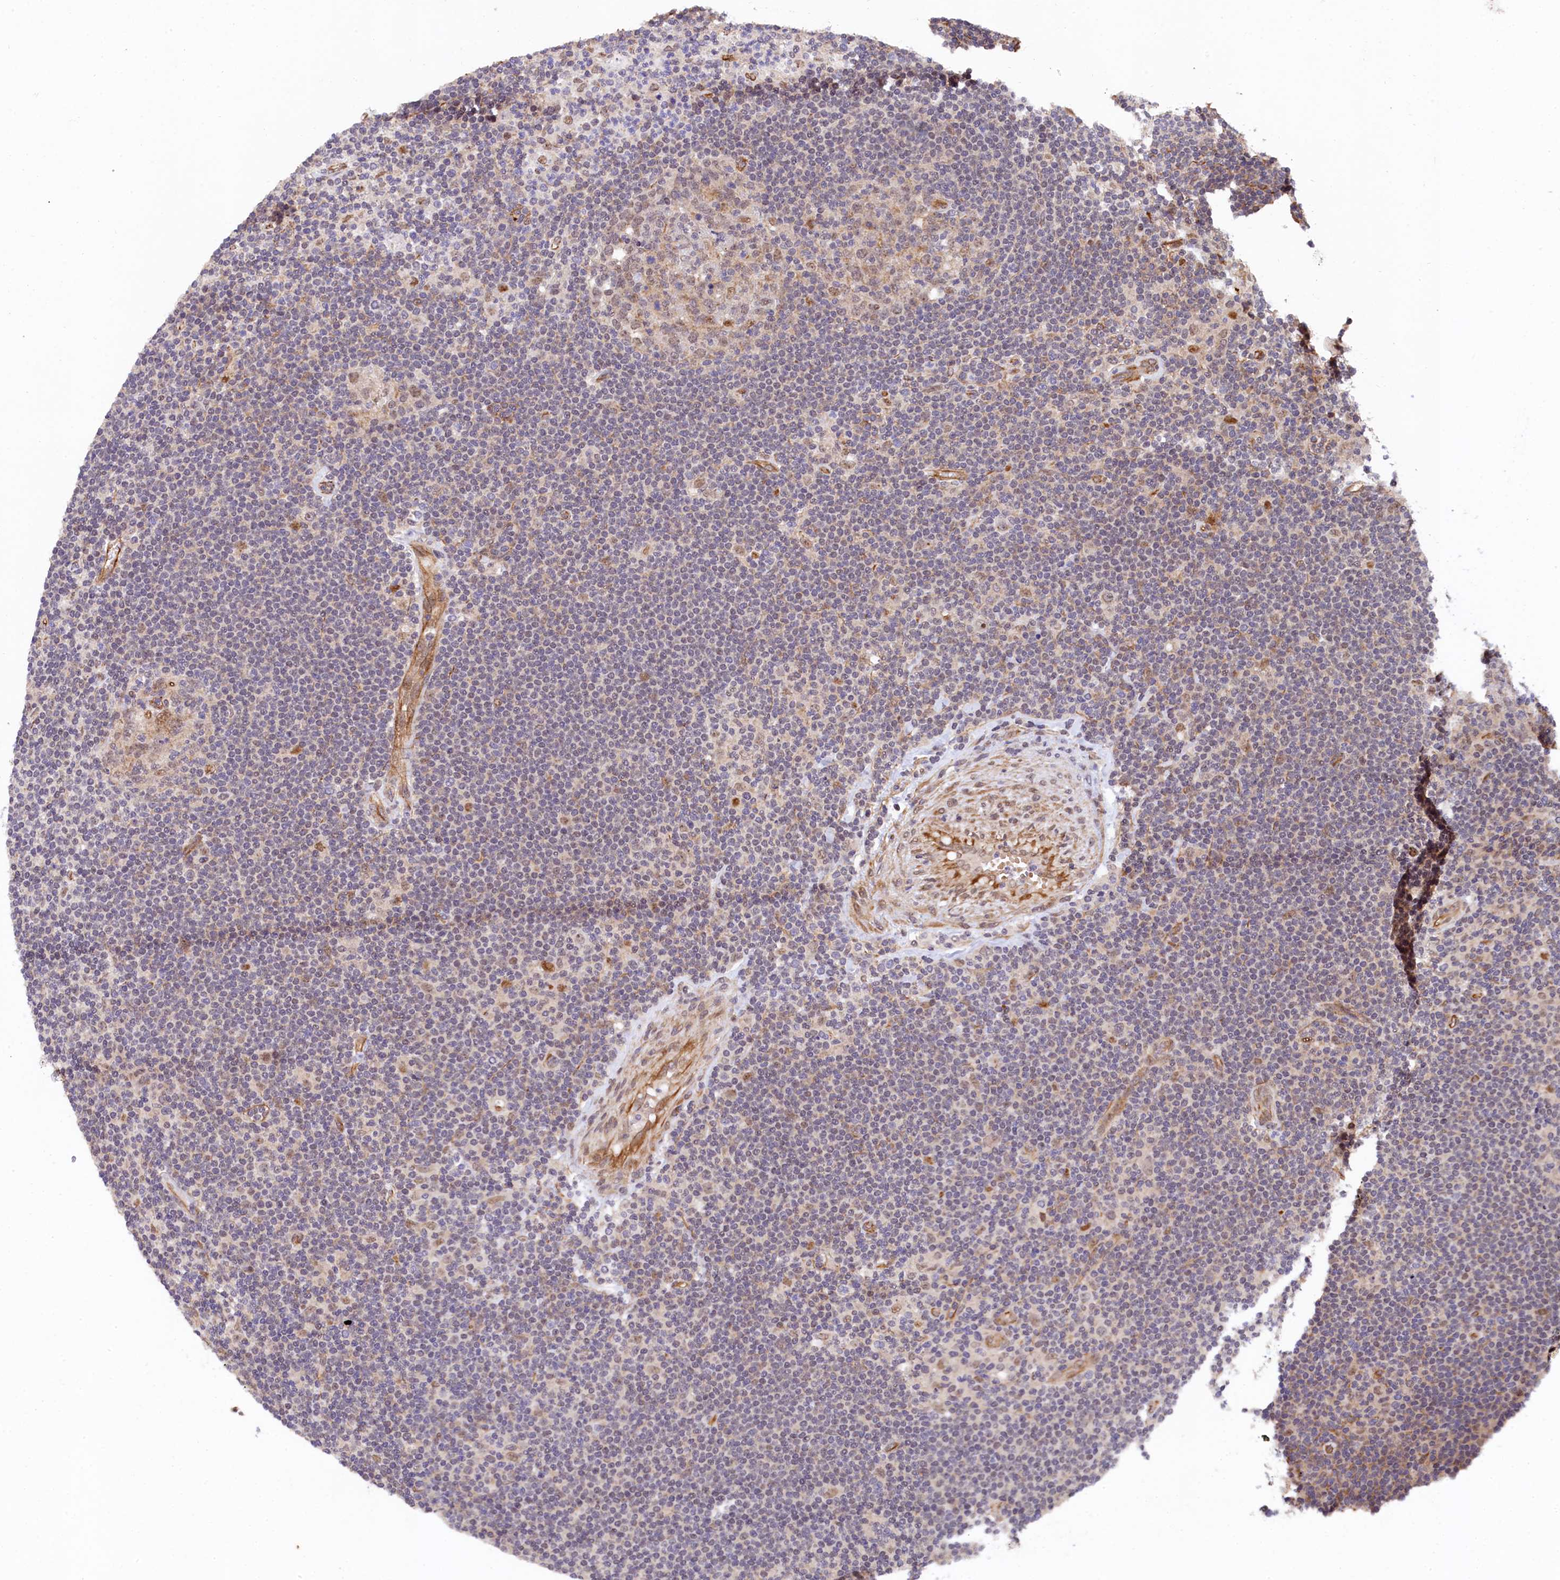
{"staining": {"intensity": "weak", "quantity": "25%-75%", "location": "cytoplasmic/membranous,nuclear"}, "tissue": "lymphoma", "cell_type": "Tumor cells", "image_type": "cancer", "snomed": [{"axis": "morphology", "description": "Hodgkin's disease, NOS"}, {"axis": "topography", "description": "Lymph node"}], "caption": "A high-resolution micrograph shows immunohistochemistry staining of Hodgkin's disease, which shows weak cytoplasmic/membranous and nuclear expression in about 25%-75% of tumor cells.", "gene": "ARL14EP", "patient": {"sex": "female", "age": 57}}